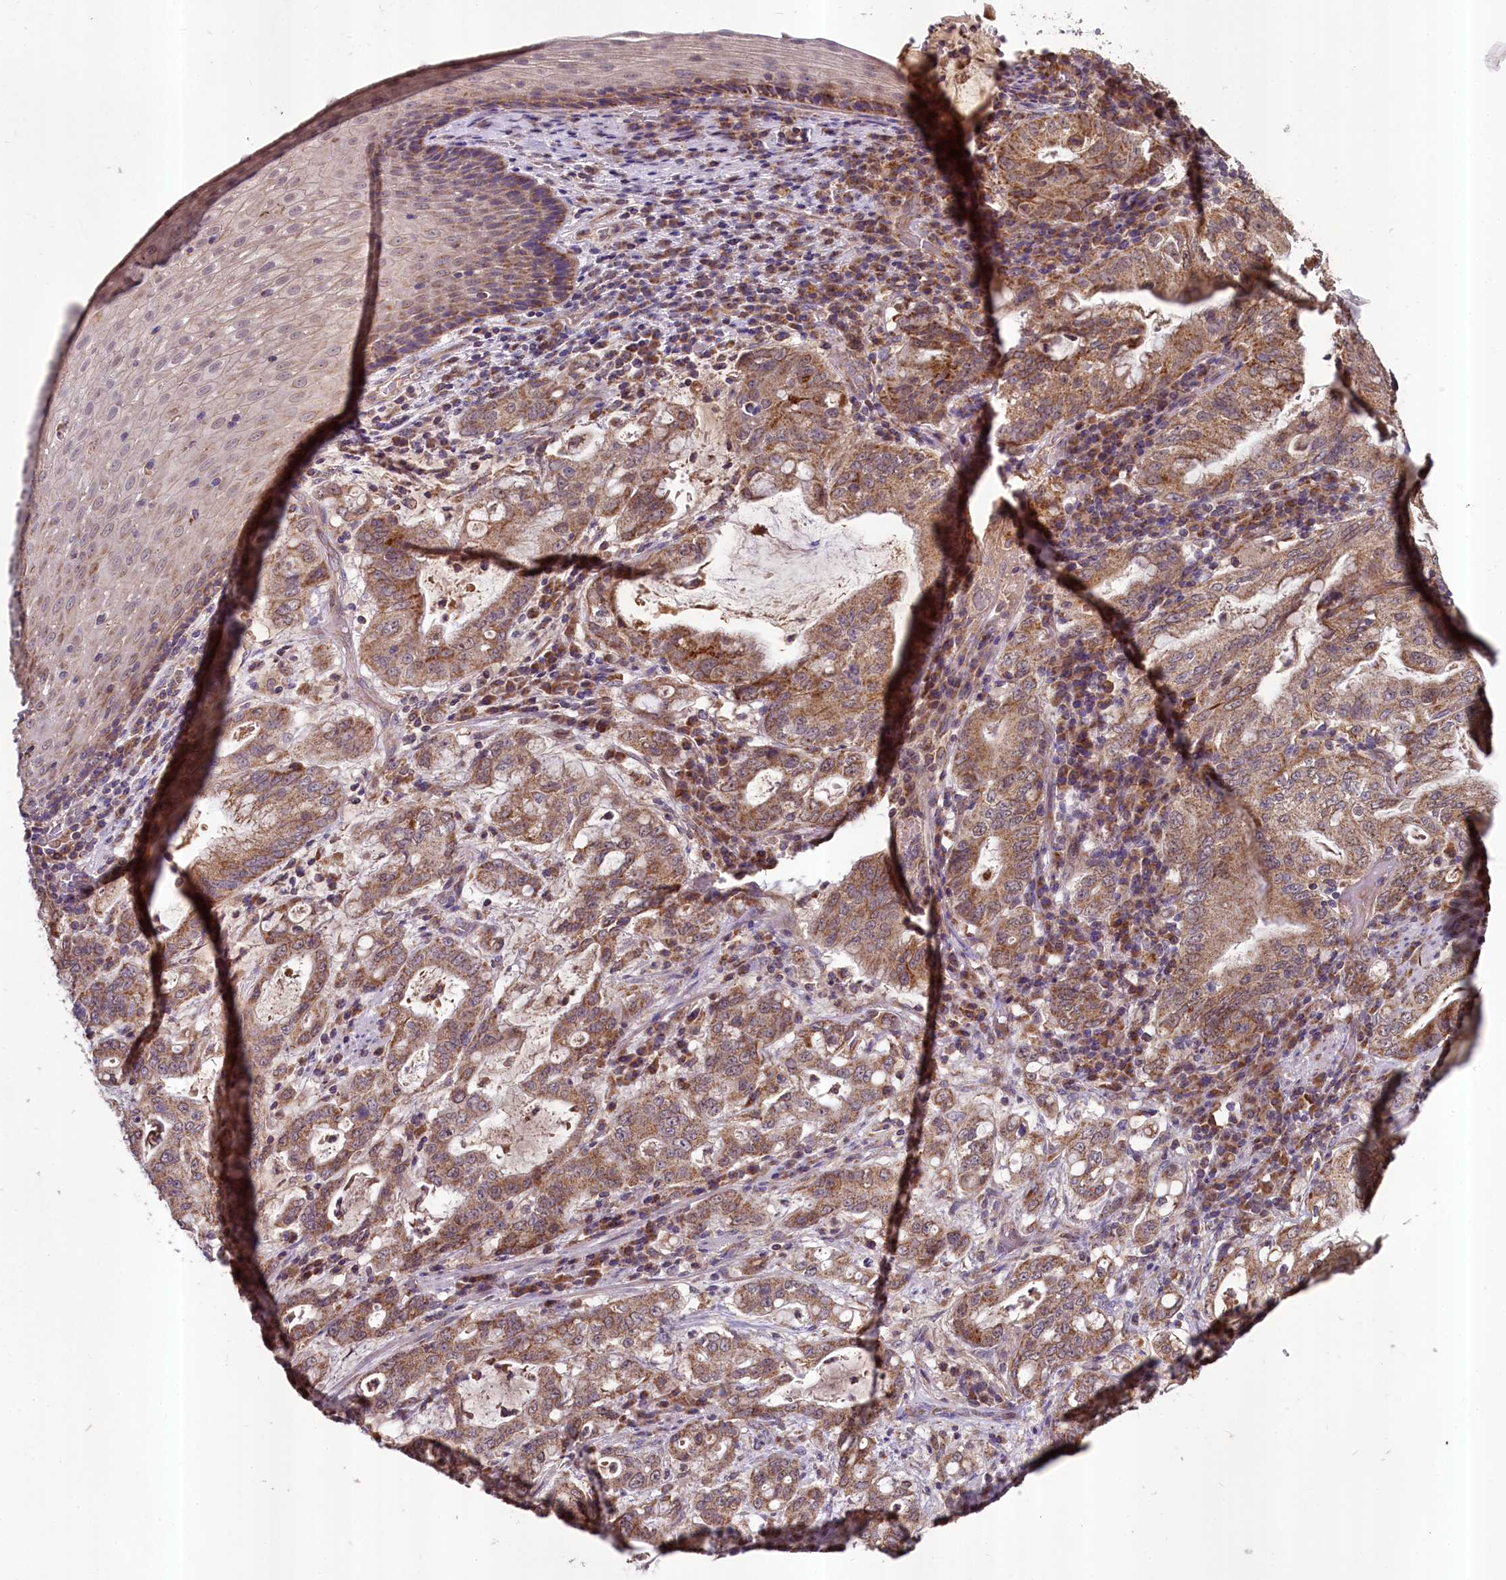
{"staining": {"intensity": "moderate", "quantity": ">75%", "location": "cytoplasmic/membranous"}, "tissue": "stomach cancer", "cell_type": "Tumor cells", "image_type": "cancer", "snomed": [{"axis": "morphology", "description": "Normal tissue, NOS"}, {"axis": "morphology", "description": "Adenocarcinoma, NOS"}, {"axis": "topography", "description": "Esophagus"}, {"axis": "topography", "description": "Stomach, upper"}, {"axis": "topography", "description": "Peripheral nerve tissue"}], "caption": "Immunohistochemistry (IHC) histopathology image of stomach cancer (adenocarcinoma) stained for a protein (brown), which exhibits medium levels of moderate cytoplasmic/membranous positivity in approximately >75% of tumor cells.", "gene": "METTL4", "patient": {"sex": "male", "age": 62}}